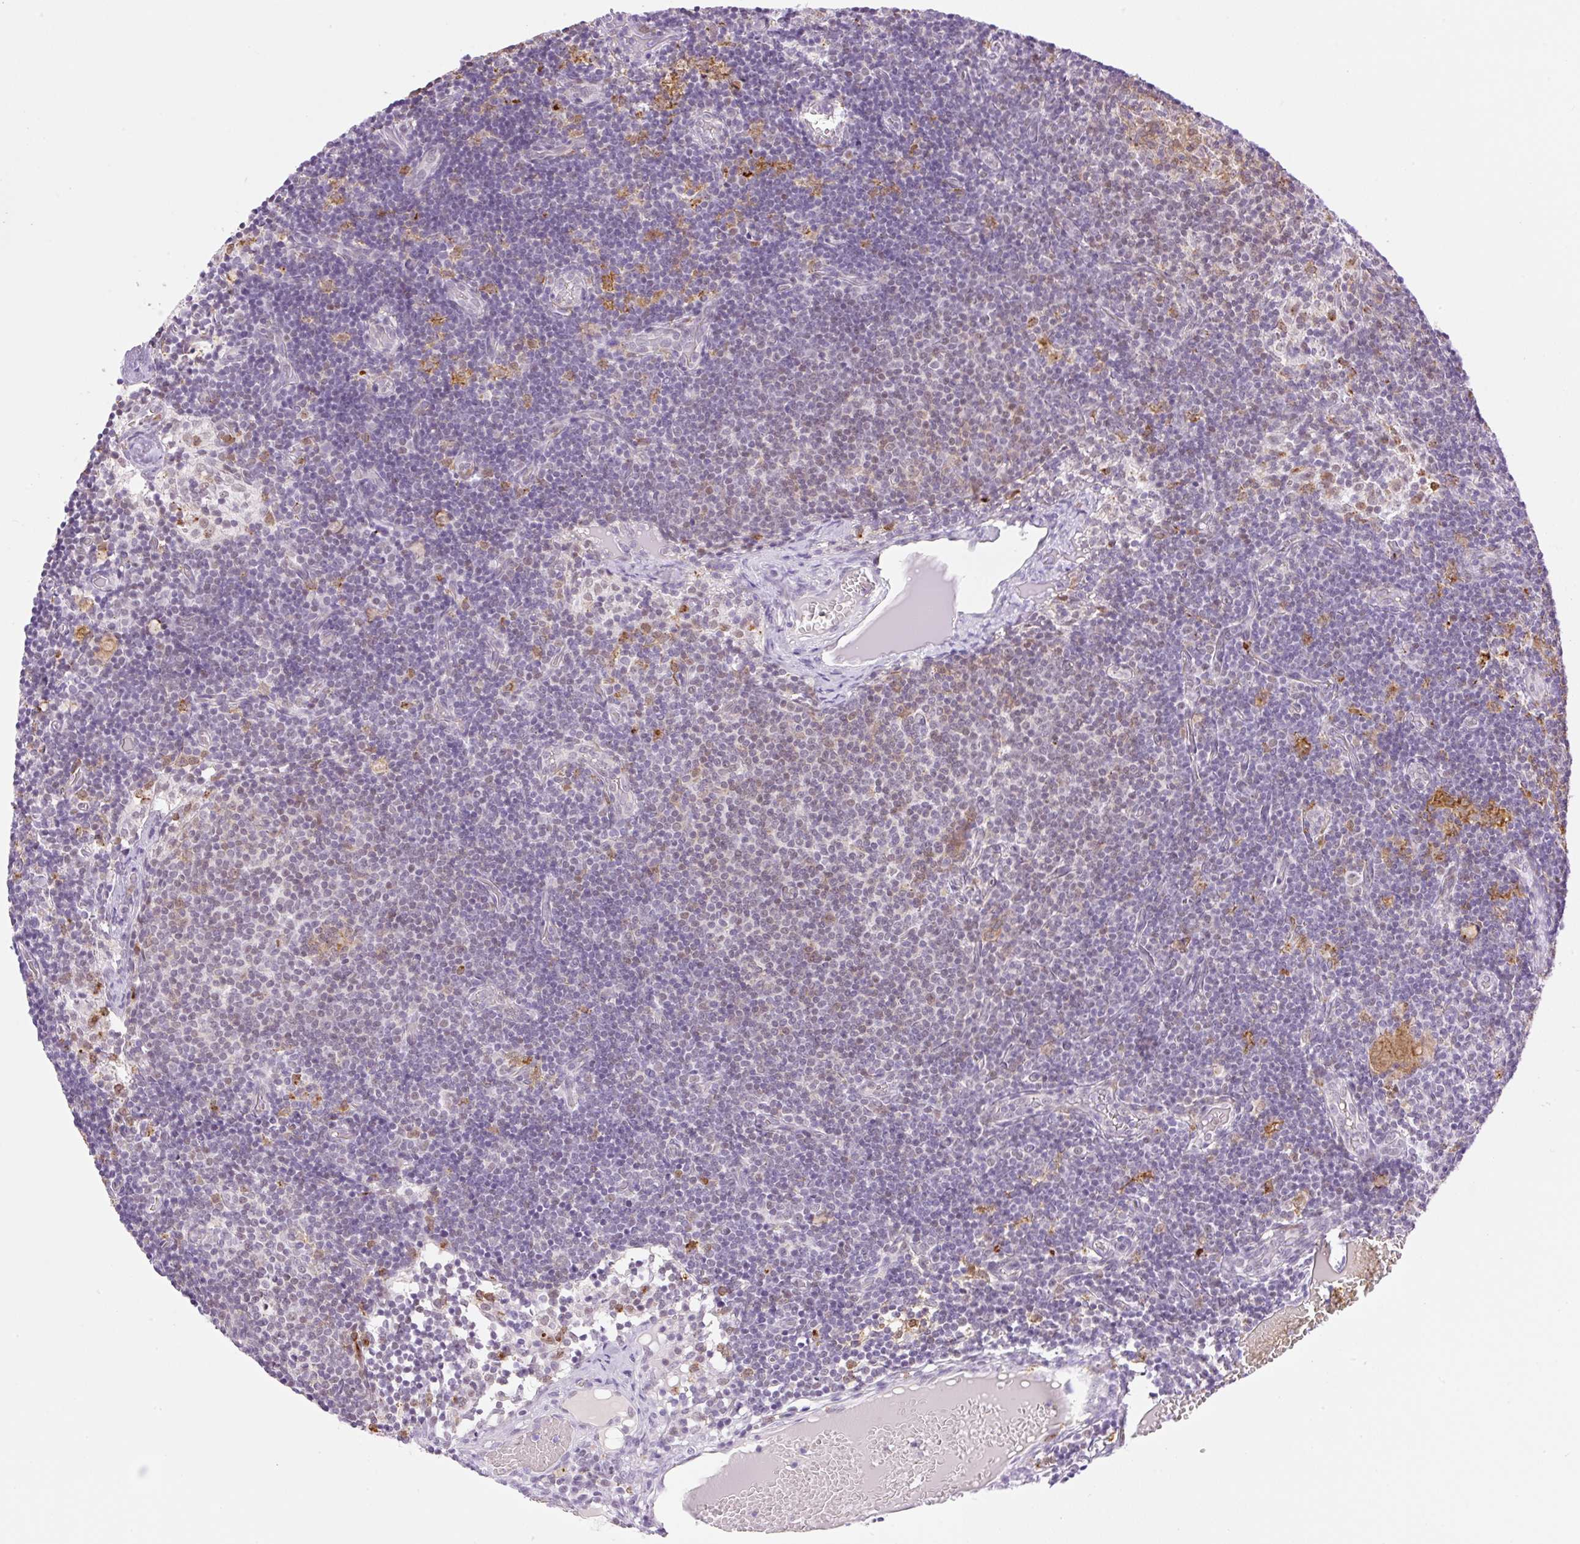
{"staining": {"intensity": "moderate", "quantity": "25%-75%", "location": "cytoplasmic/membranous,nuclear"}, "tissue": "lymph node", "cell_type": "Germinal center cells", "image_type": "normal", "snomed": [{"axis": "morphology", "description": "Normal tissue, NOS"}, {"axis": "topography", "description": "Lymph node"}], "caption": "Immunohistochemical staining of unremarkable human lymph node shows 25%-75% levels of moderate cytoplasmic/membranous,nuclear protein staining in approximately 25%-75% of germinal center cells.", "gene": "PALM3", "patient": {"sex": "female", "age": 31}}